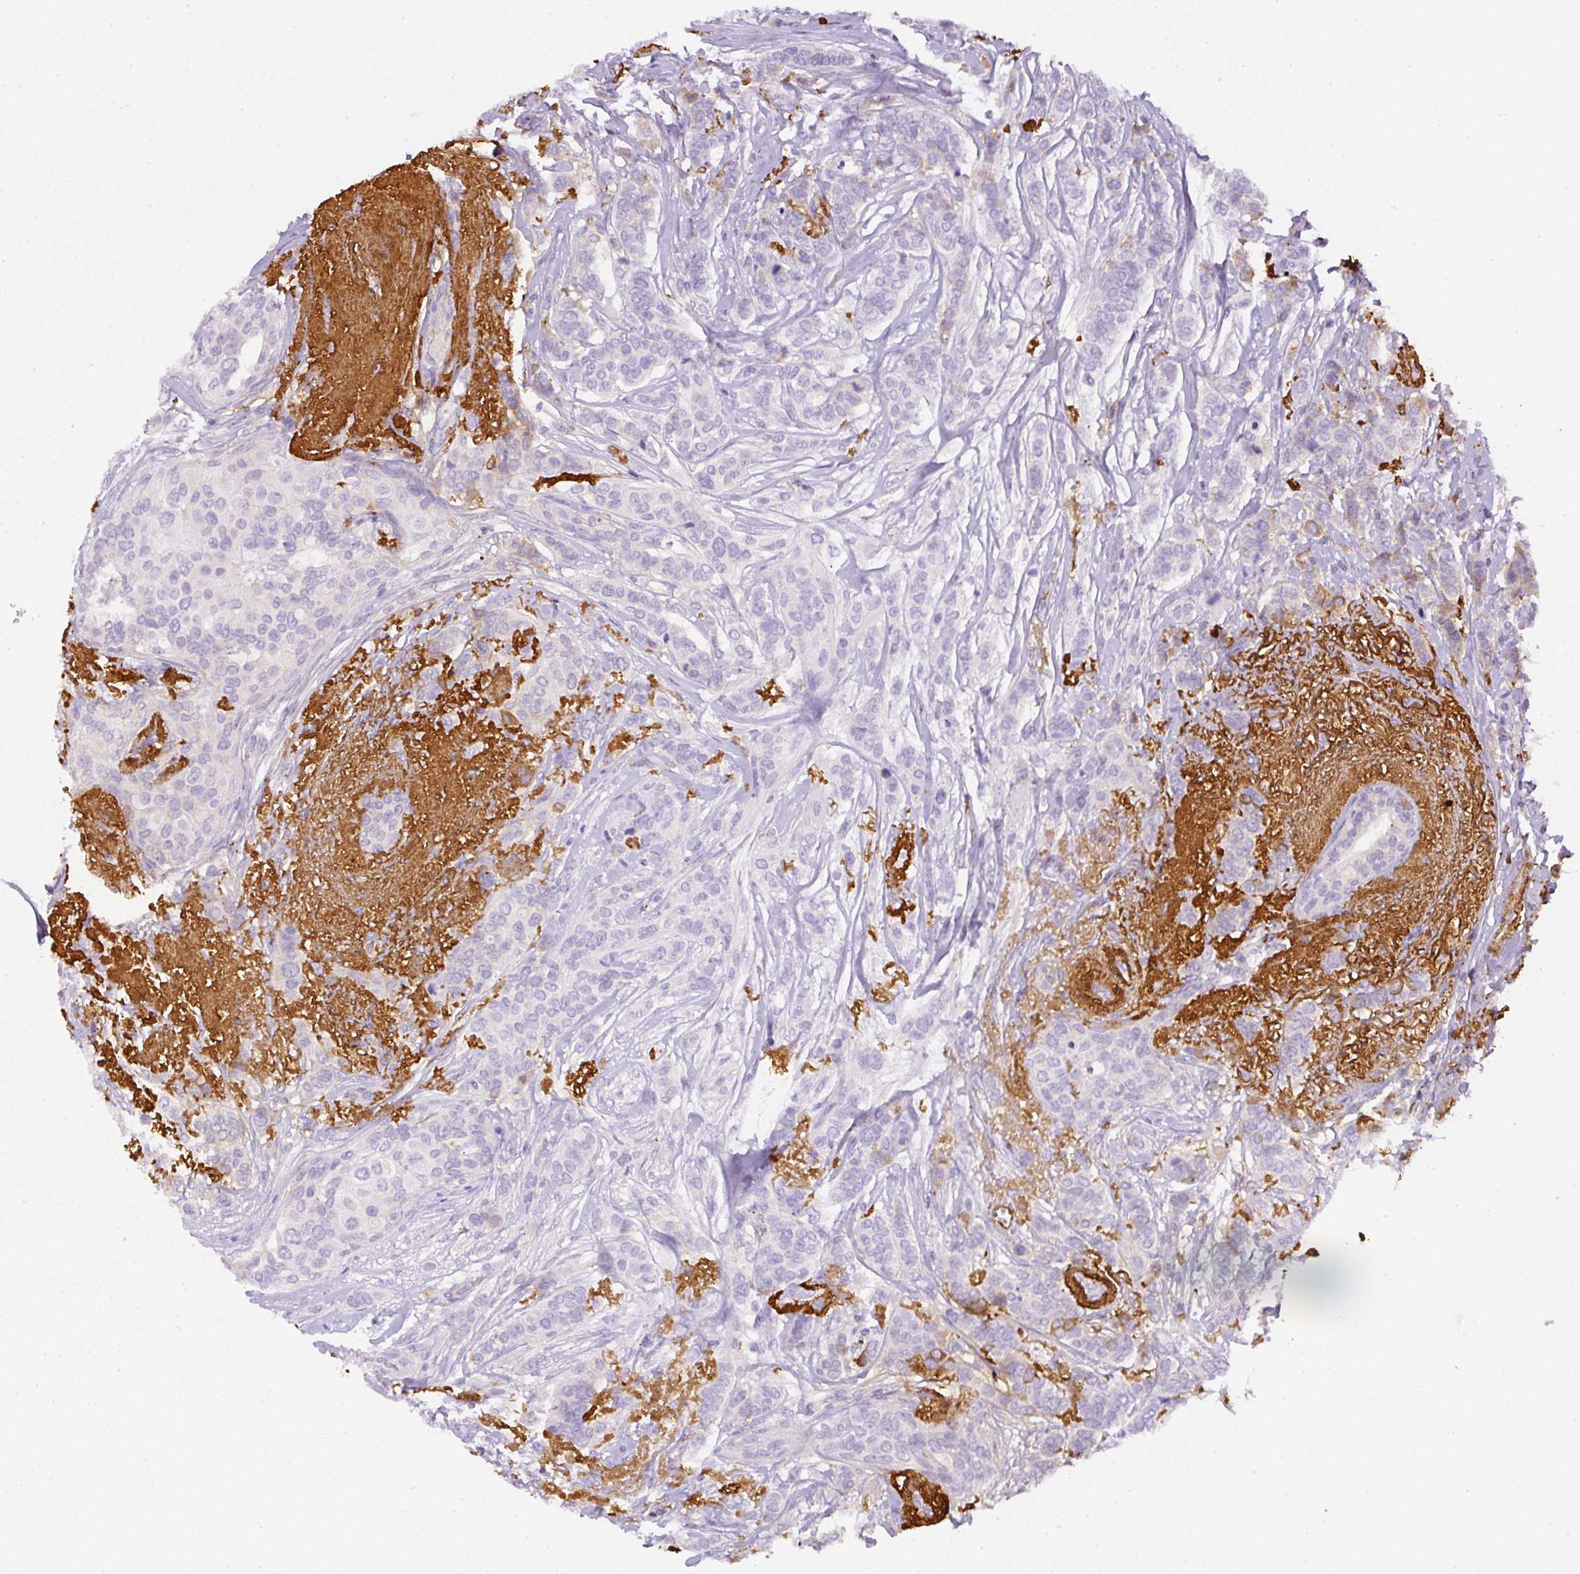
{"staining": {"intensity": "negative", "quantity": "none", "location": "none"}, "tissue": "breast cancer", "cell_type": "Tumor cells", "image_type": "cancer", "snomed": [{"axis": "morphology", "description": "Lobular carcinoma"}, {"axis": "topography", "description": "Breast"}], "caption": "Tumor cells show no significant protein expression in breast lobular carcinoma.", "gene": "APCS", "patient": {"sex": "female", "age": 51}}